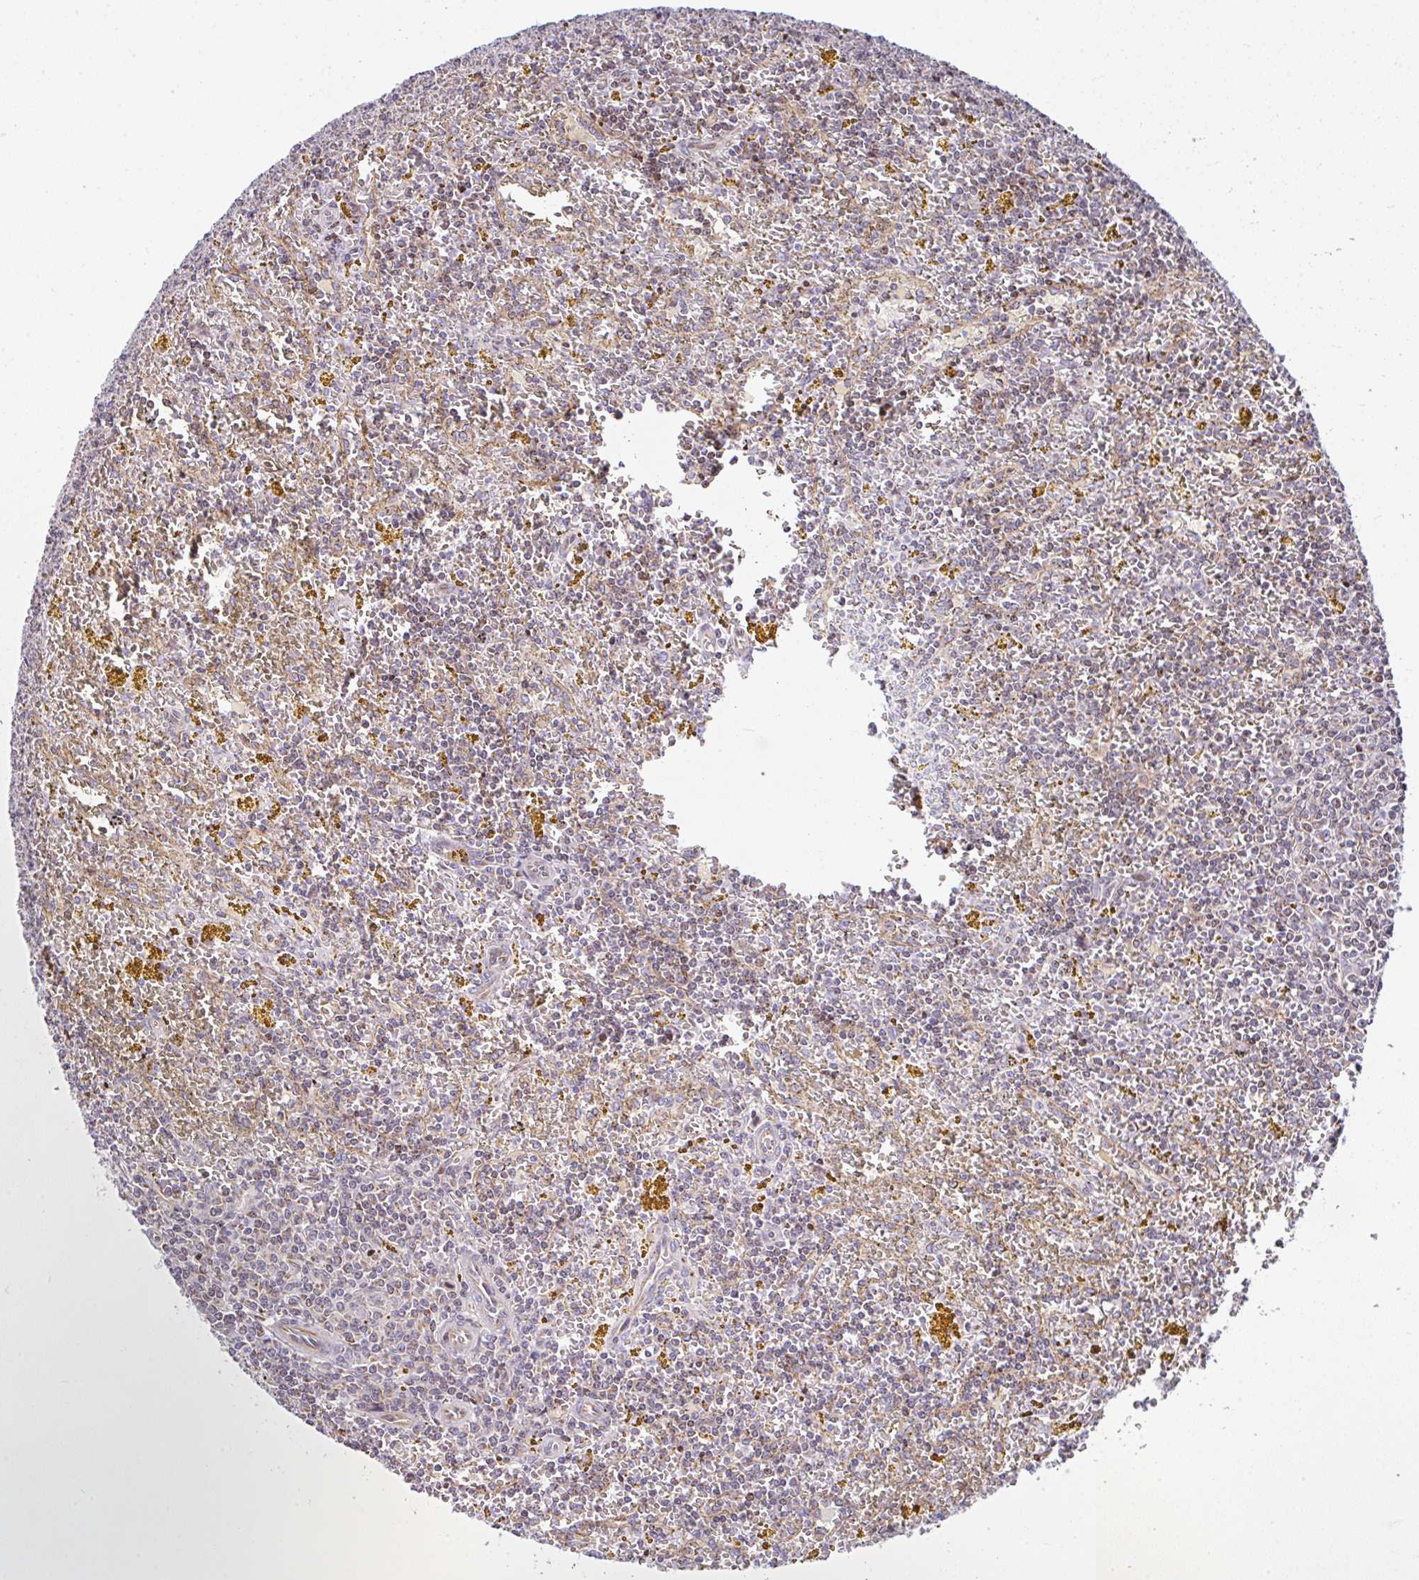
{"staining": {"intensity": "weak", "quantity": "<25%", "location": "cytoplasmic/membranous"}, "tissue": "lymphoma", "cell_type": "Tumor cells", "image_type": "cancer", "snomed": [{"axis": "morphology", "description": "Malignant lymphoma, non-Hodgkin's type, Low grade"}, {"axis": "topography", "description": "Spleen"}, {"axis": "topography", "description": "Lymph node"}], "caption": "High magnification brightfield microscopy of lymphoma stained with DAB (brown) and counterstained with hematoxylin (blue): tumor cells show no significant staining. (IHC, brightfield microscopy, high magnification).", "gene": "FIGNL1", "patient": {"sex": "female", "age": 66}}